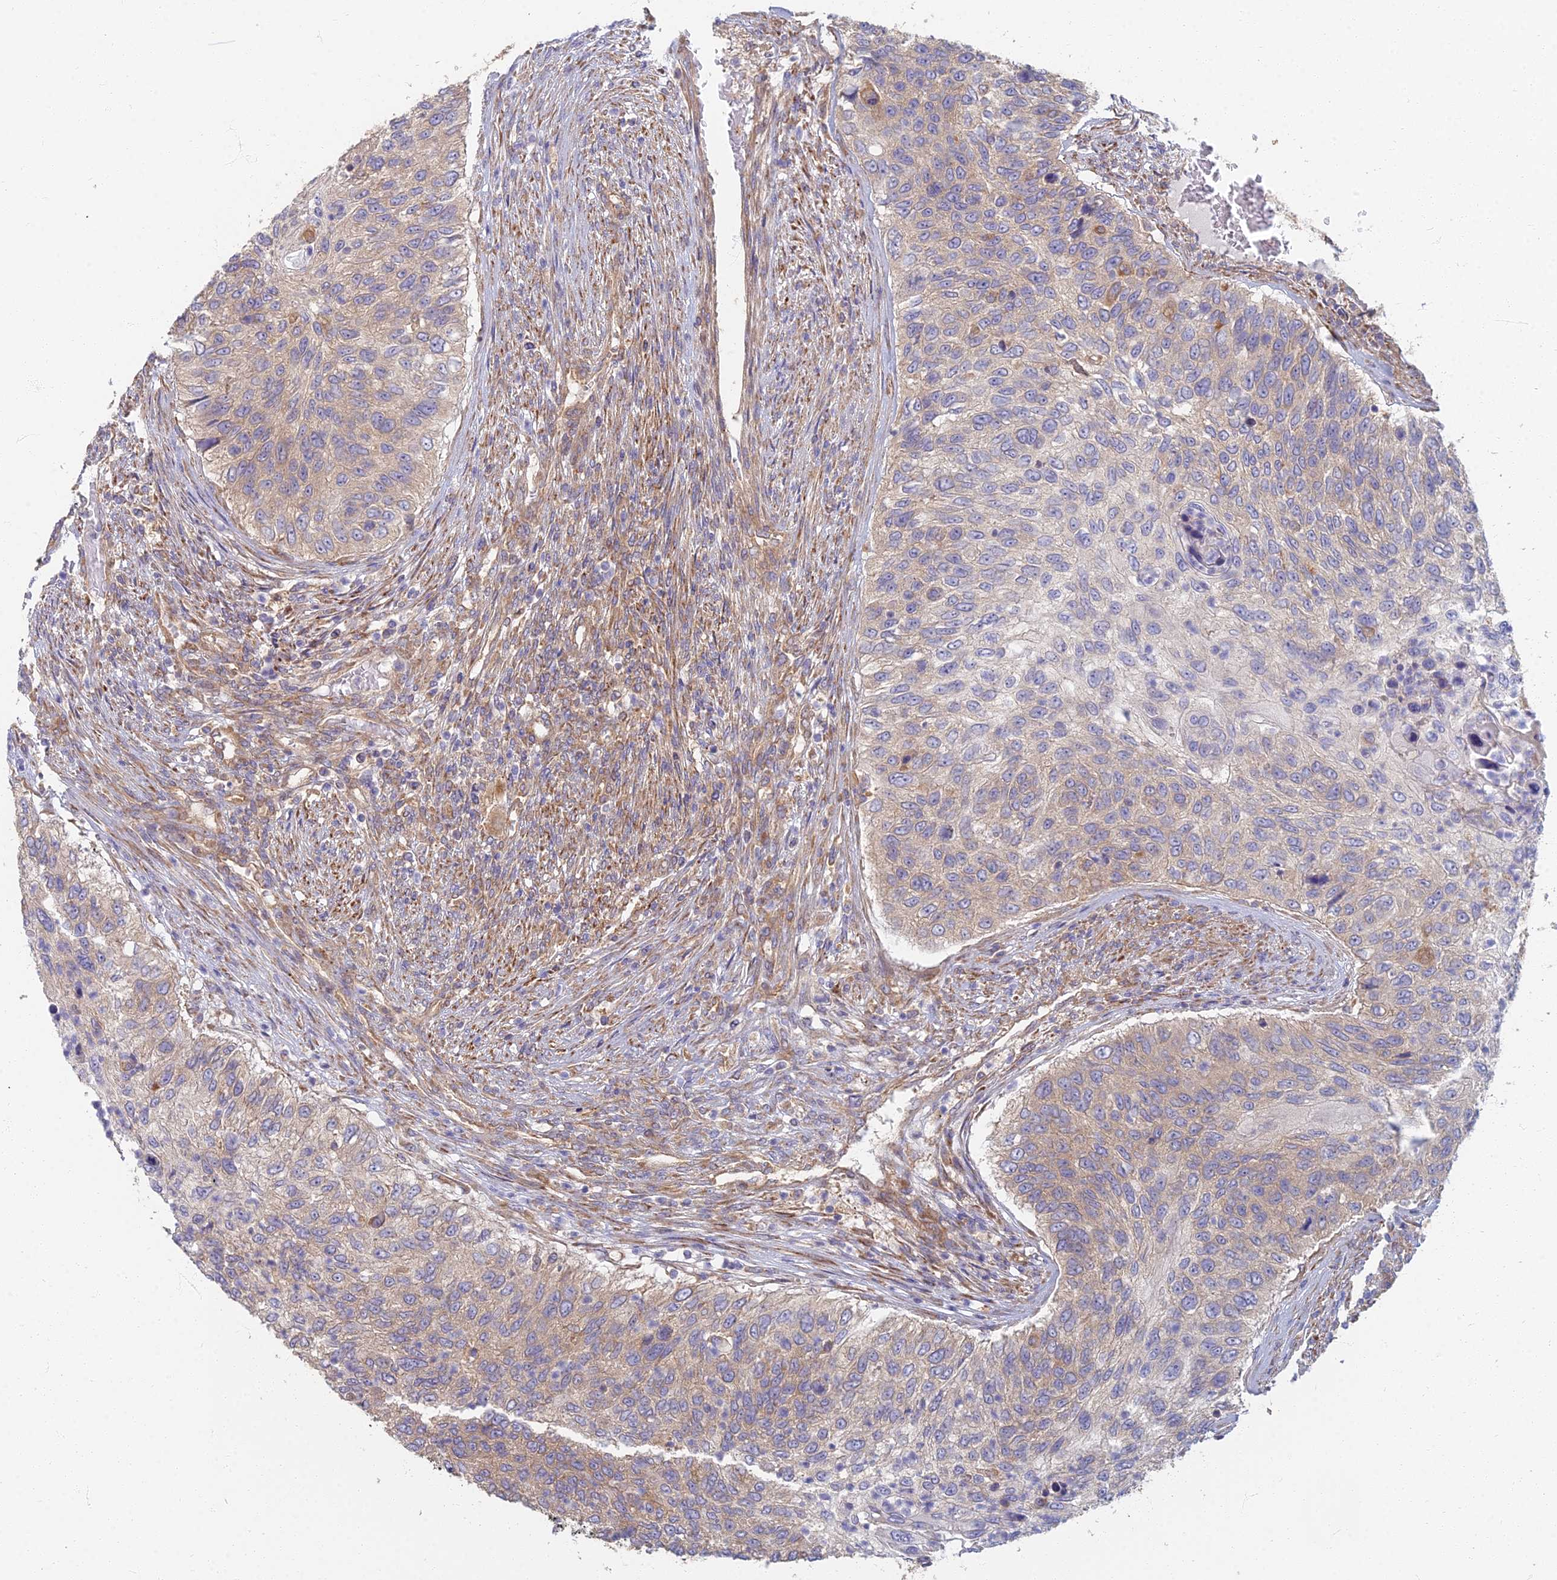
{"staining": {"intensity": "weak", "quantity": "25%-75%", "location": "cytoplasmic/membranous"}, "tissue": "urothelial cancer", "cell_type": "Tumor cells", "image_type": "cancer", "snomed": [{"axis": "morphology", "description": "Urothelial carcinoma, High grade"}, {"axis": "topography", "description": "Urinary bladder"}], "caption": "DAB immunohistochemical staining of urothelial carcinoma (high-grade) displays weak cytoplasmic/membranous protein expression in about 25%-75% of tumor cells.", "gene": "RBSN", "patient": {"sex": "female", "age": 60}}